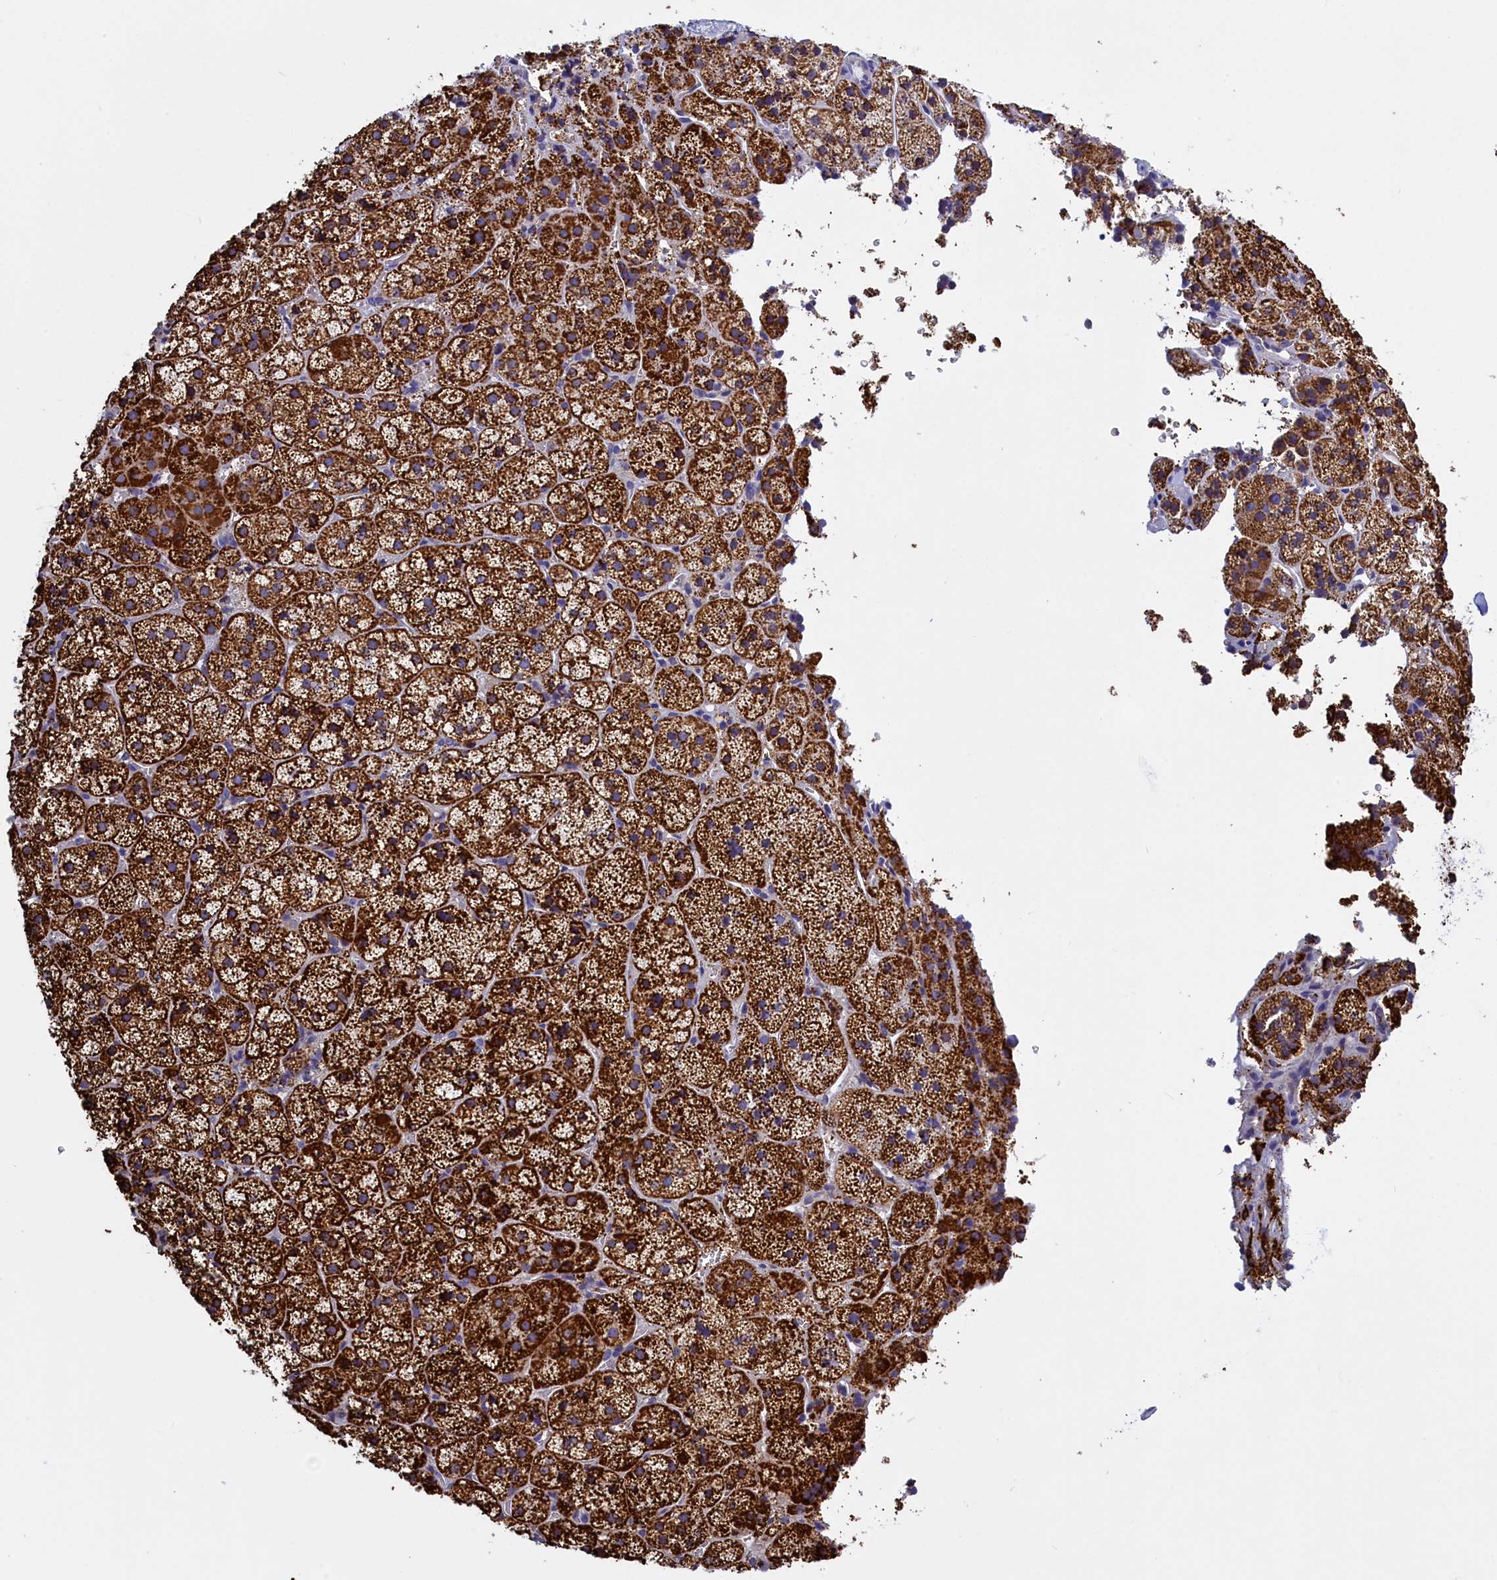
{"staining": {"intensity": "strong", "quantity": ">75%", "location": "cytoplasmic/membranous"}, "tissue": "adrenal gland", "cell_type": "Glandular cells", "image_type": "normal", "snomed": [{"axis": "morphology", "description": "Normal tissue, NOS"}, {"axis": "topography", "description": "Adrenal gland"}], "caption": "Strong cytoplasmic/membranous expression for a protein is seen in approximately >75% of glandular cells of benign adrenal gland using immunohistochemistry (IHC).", "gene": "IFT122", "patient": {"sex": "female", "age": 44}}